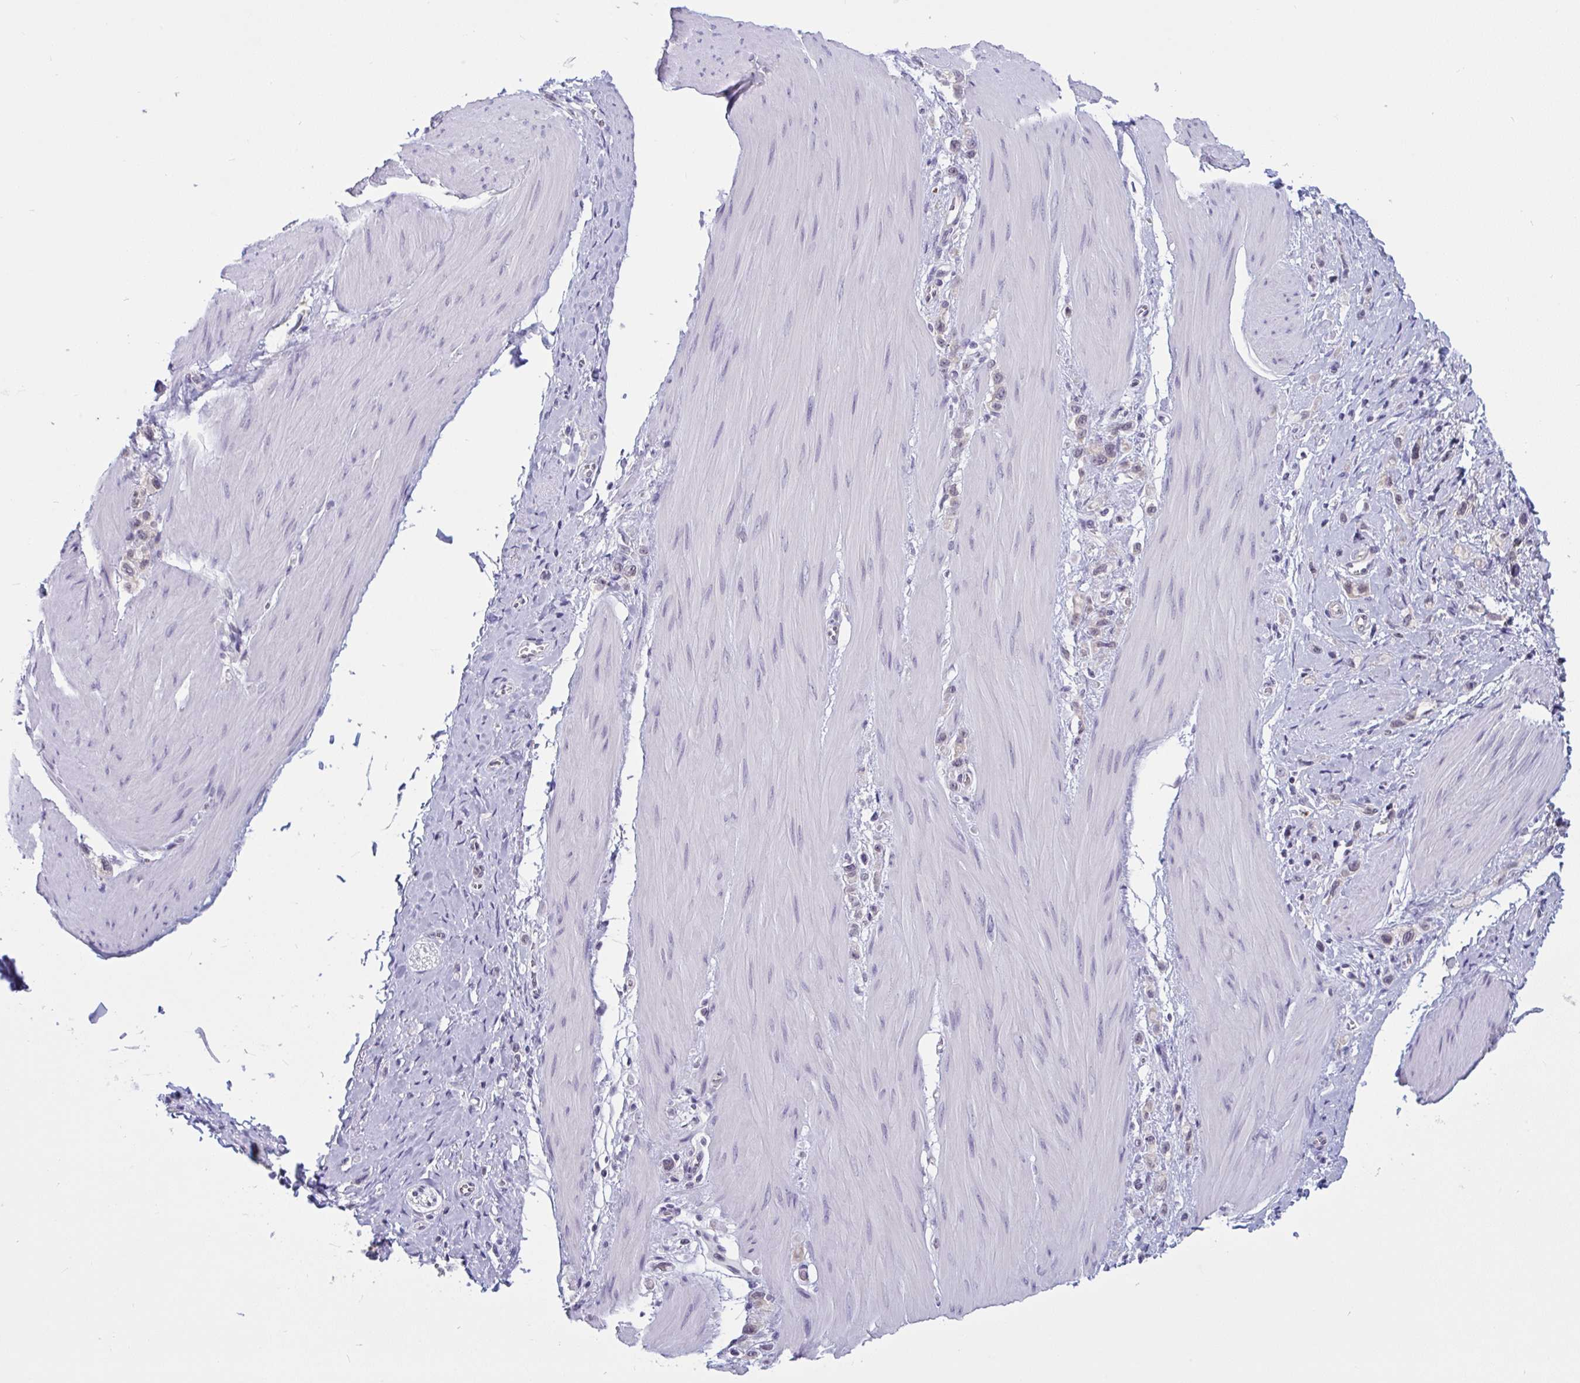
{"staining": {"intensity": "weak", "quantity": "25%-75%", "location": "nuclear"}, "tissue": "stomach cancer", "cell_type": "Tumor cells", "image_type": "cancer", "snomed": [{"axis": "morphology", "description": "Adenocarcinoma, NOS"}, {"axis": "topography", "description": "Stomach"}], "caption": "This is an image of immunohistochemistry staining of stomach cancer, which shows weak positivity in the nuclear of tumor cells.", "gene": "TSN", "patient": {"sex": "female", "age": 65}}